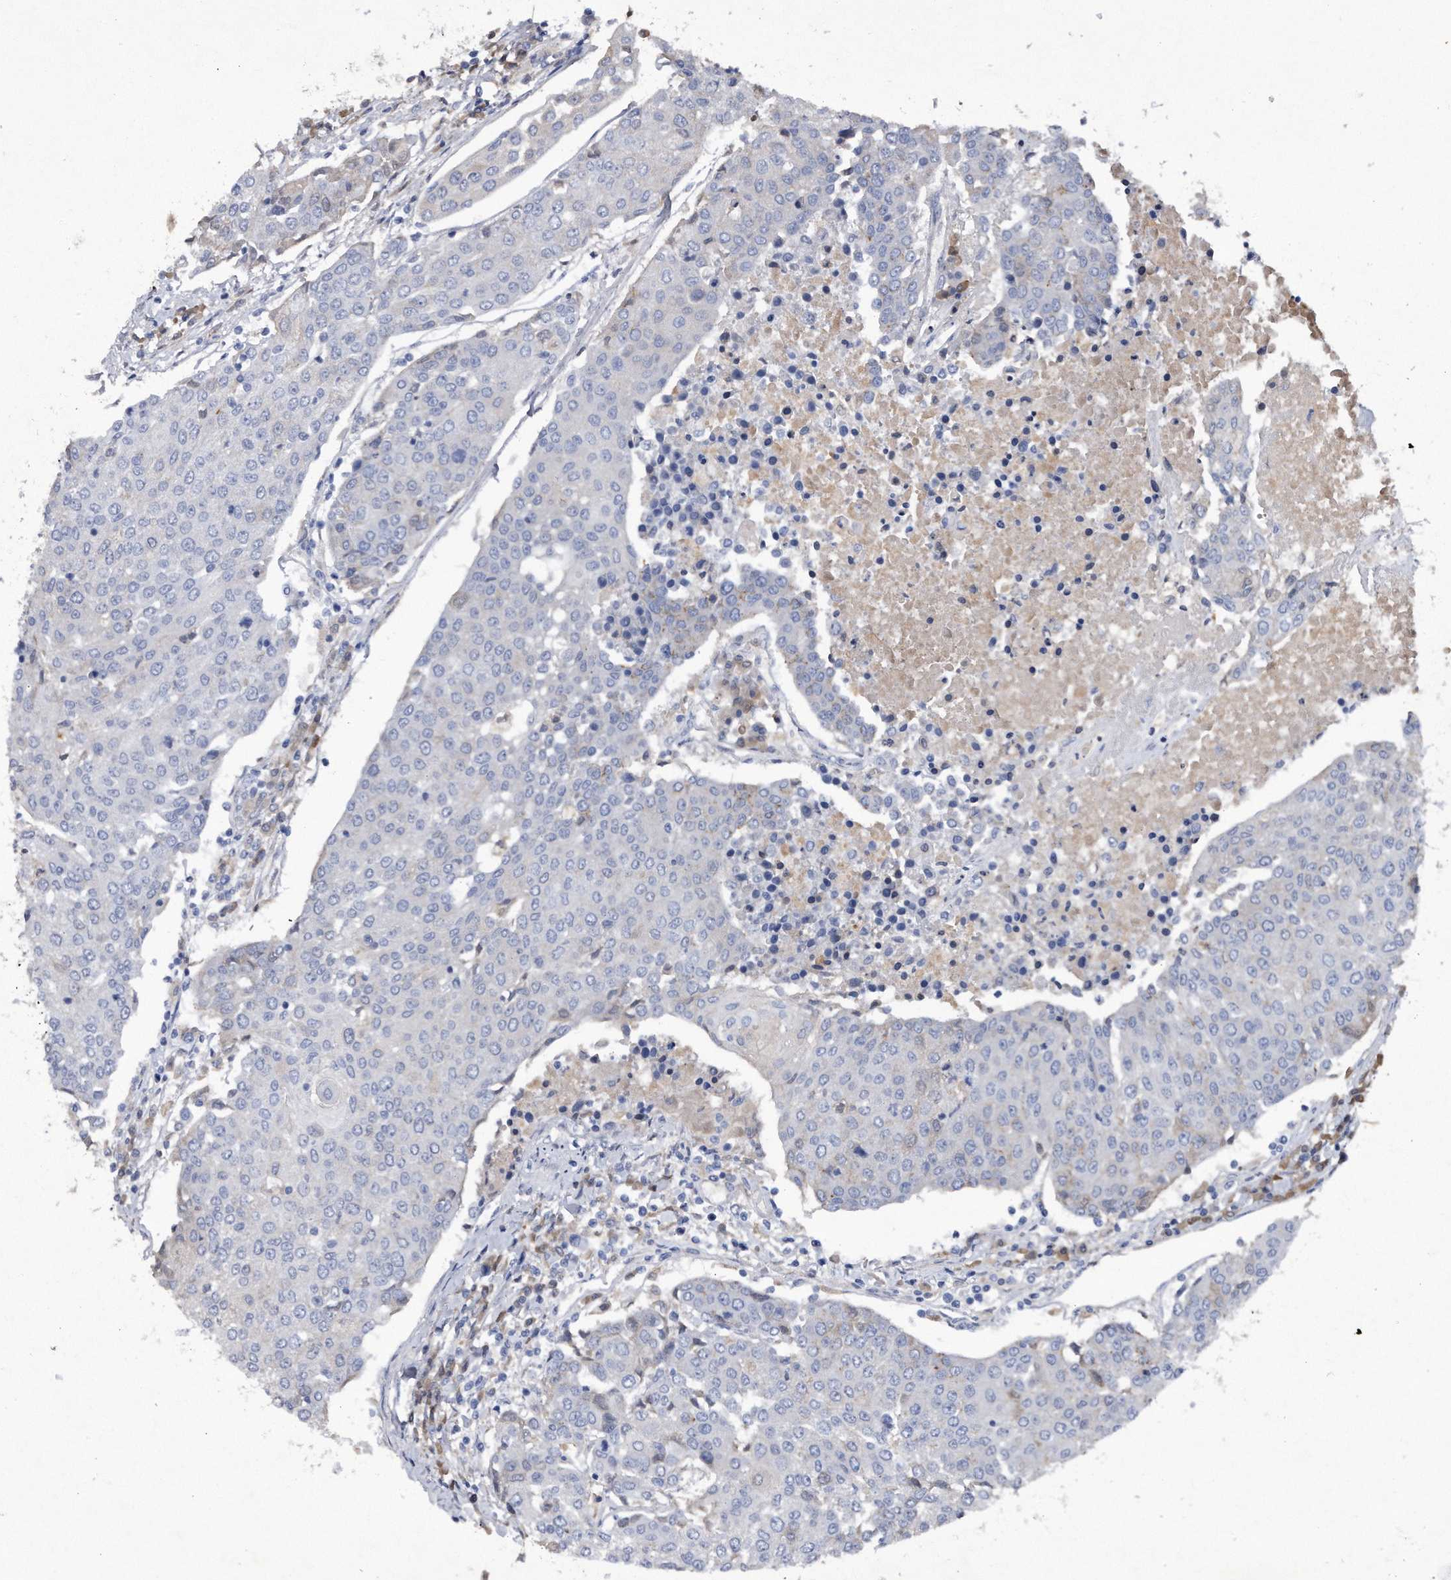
{"staining": {"intensity": "negative", "quantity": "none", "location": "none"}, "tissue": "urothelial cancer", "cell_type": "Tumor cells", "image_type": "cancer", "snomed": [{"axis": "morphology", "description": "Urothelial carcinoma, High grade"}, {"axis": "topography", "description": "Urinary bladder"}], "caption": "Histopathology image shows no significant protein positivity in tumor cells of urothelial cancer.", "gene": "ASNS", "patient": {"sex": "female", "age": 85}}